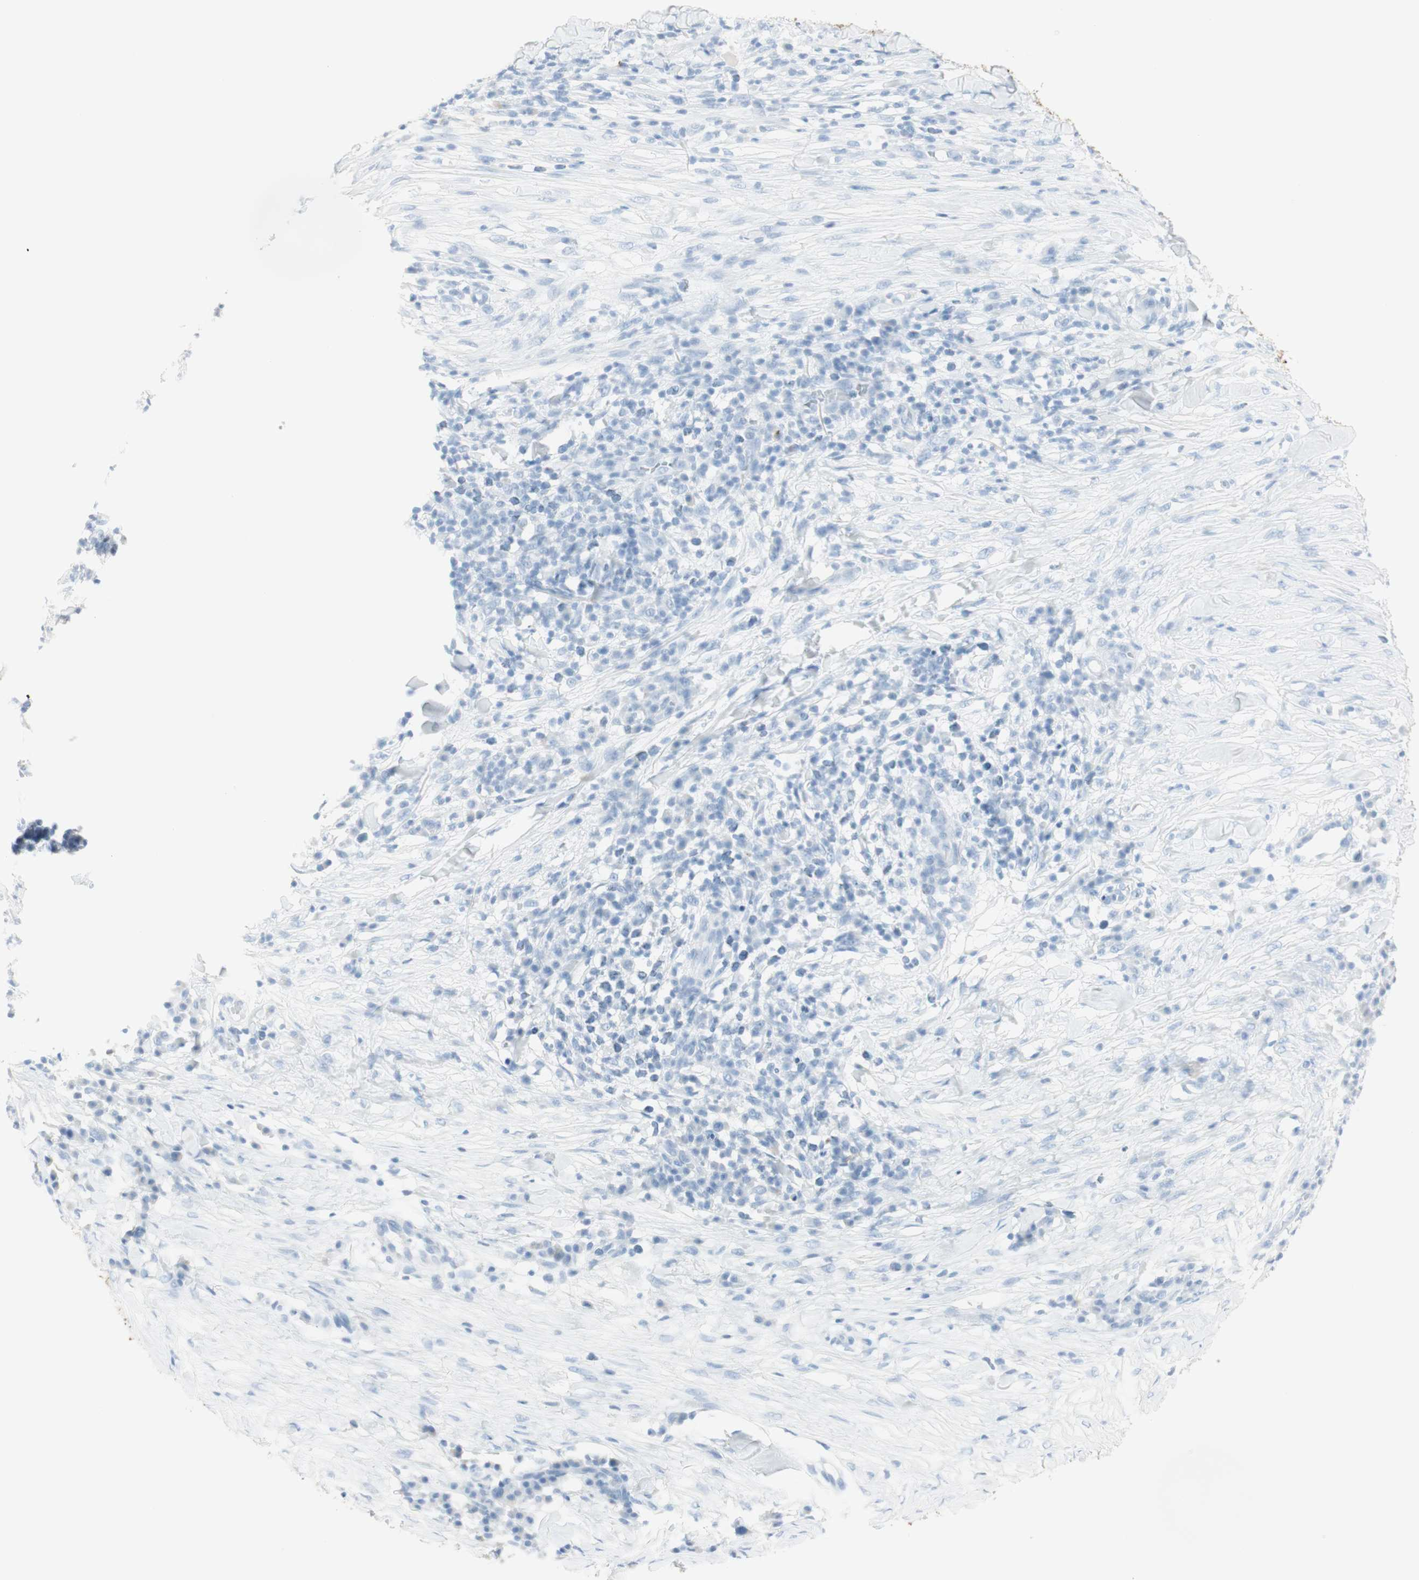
{"staining": {"intensity": "negative", "quantity": "none", "location": "none"}, "tissue": "skin cancer", "cell_type": "Tumor cells", "image_type": "cancer", "snomed": [{"axis": "morphology", "description": "Squamous cell carcinoma, NOS"}, {"axis": "topography", "description": "Skin"}], "caption": "High magnification brightfield microscopy of skin squamous cell carcinoma stained with DAB (3,3'-diaminobenzidine) (brown) and counterstained with hematoxylin (blue): tumor cells show no significant expression.", "gene": "NAPSA", "patient": {"sex": "male", "age": 24}}